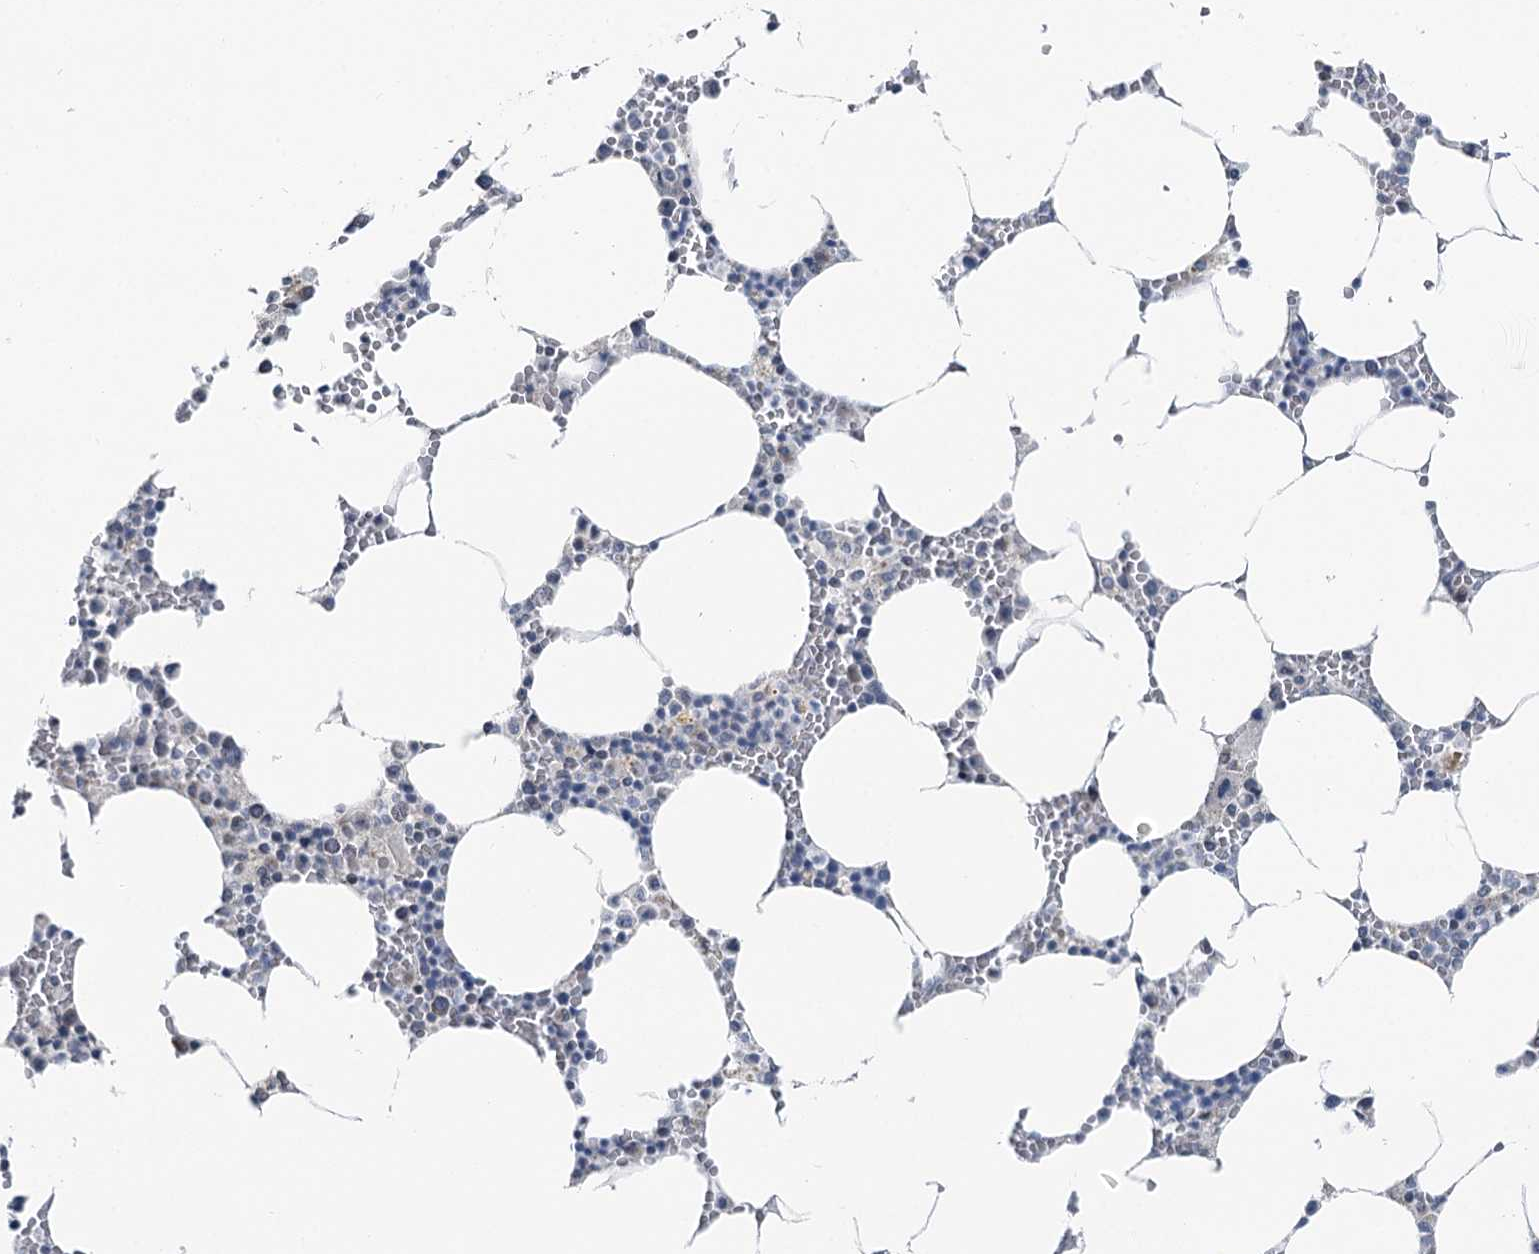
{"staining": {"intensity": "negative", "quantity": "none", "location": "none"}, "tissue": "bone marrow", "cell_type": "Hematopoietic cells", "image_type": "normal", "snomed": [{"axis": "morphology", "description": "Normal tissue, NOS"}, {"axis": "topography", "description": "Bone marrow"}], "caption": "There is no significant expression in hematopoietic cells of bone marrow. The staining was performed using DAB to visualize the protein expression in brown, while the nuclei were stained in blue with hematoxylin (Magnification: 20x).", "gene": "STEEP1", "patient": {"sex": "male", "age": 70}}